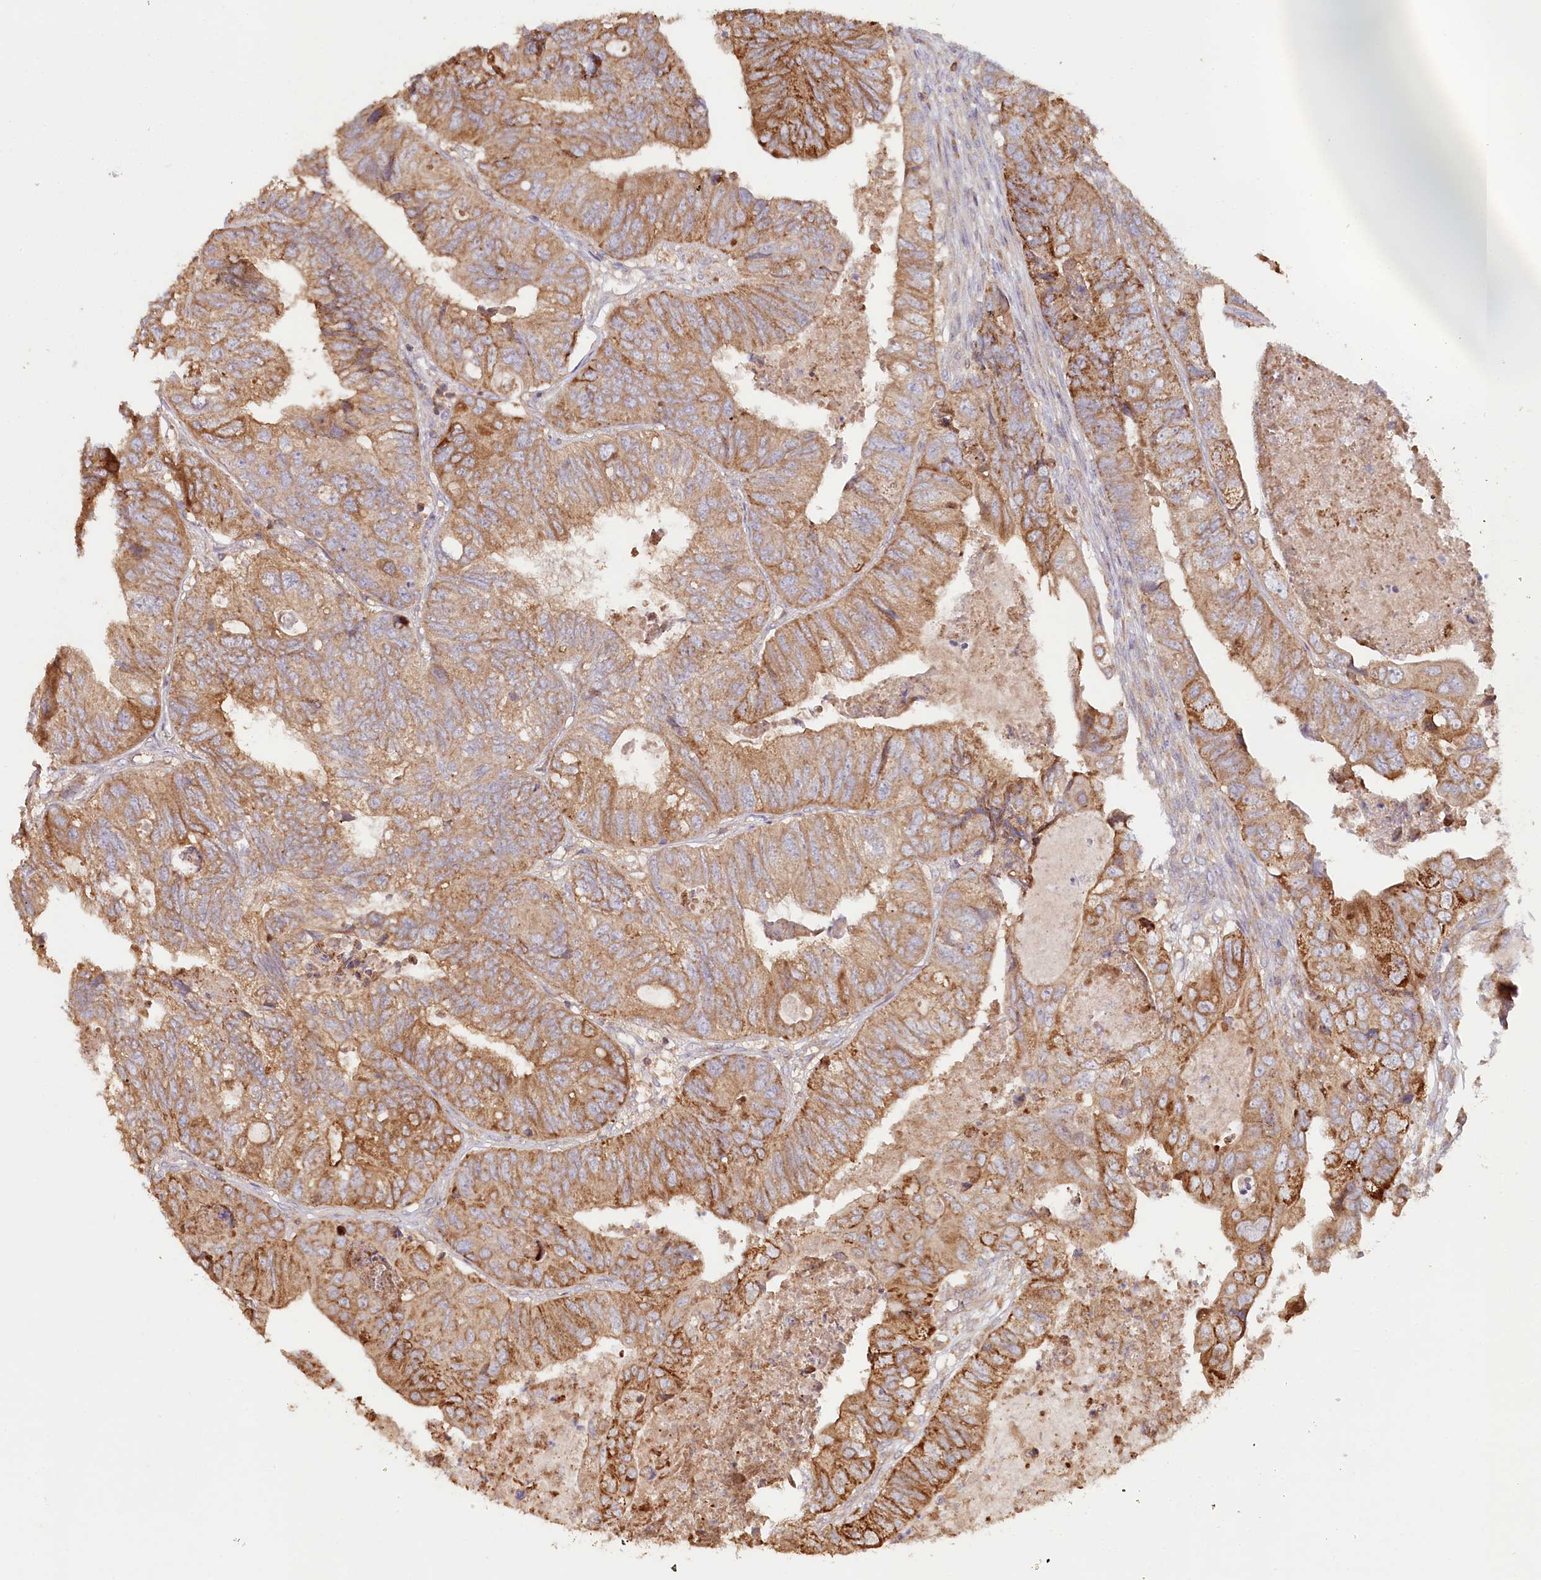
{"staining": {"intensity": "moderate", "quantity": ">75%", "location": "cytoplasmic/membranous"}, "tissue": "colorectal cancer", "cell_type": "Tumor cells", "image_type": "cancer", "snomed": [{"axis": "morphology", "description": "Adenocarcinoma, NOS"}, {"axis": "topography", "description": "Rectum"}], "caption": "A medium amount of moderate cytoplasmic/membranous positivity is seen in about >75% of tumor cells in adenocarcinoma (colorectal) tissue. (DAB IHC with brightfield microscopy, high magnification).", "gene": "HAL", "patient": {"sex": "male", "age": 63}}